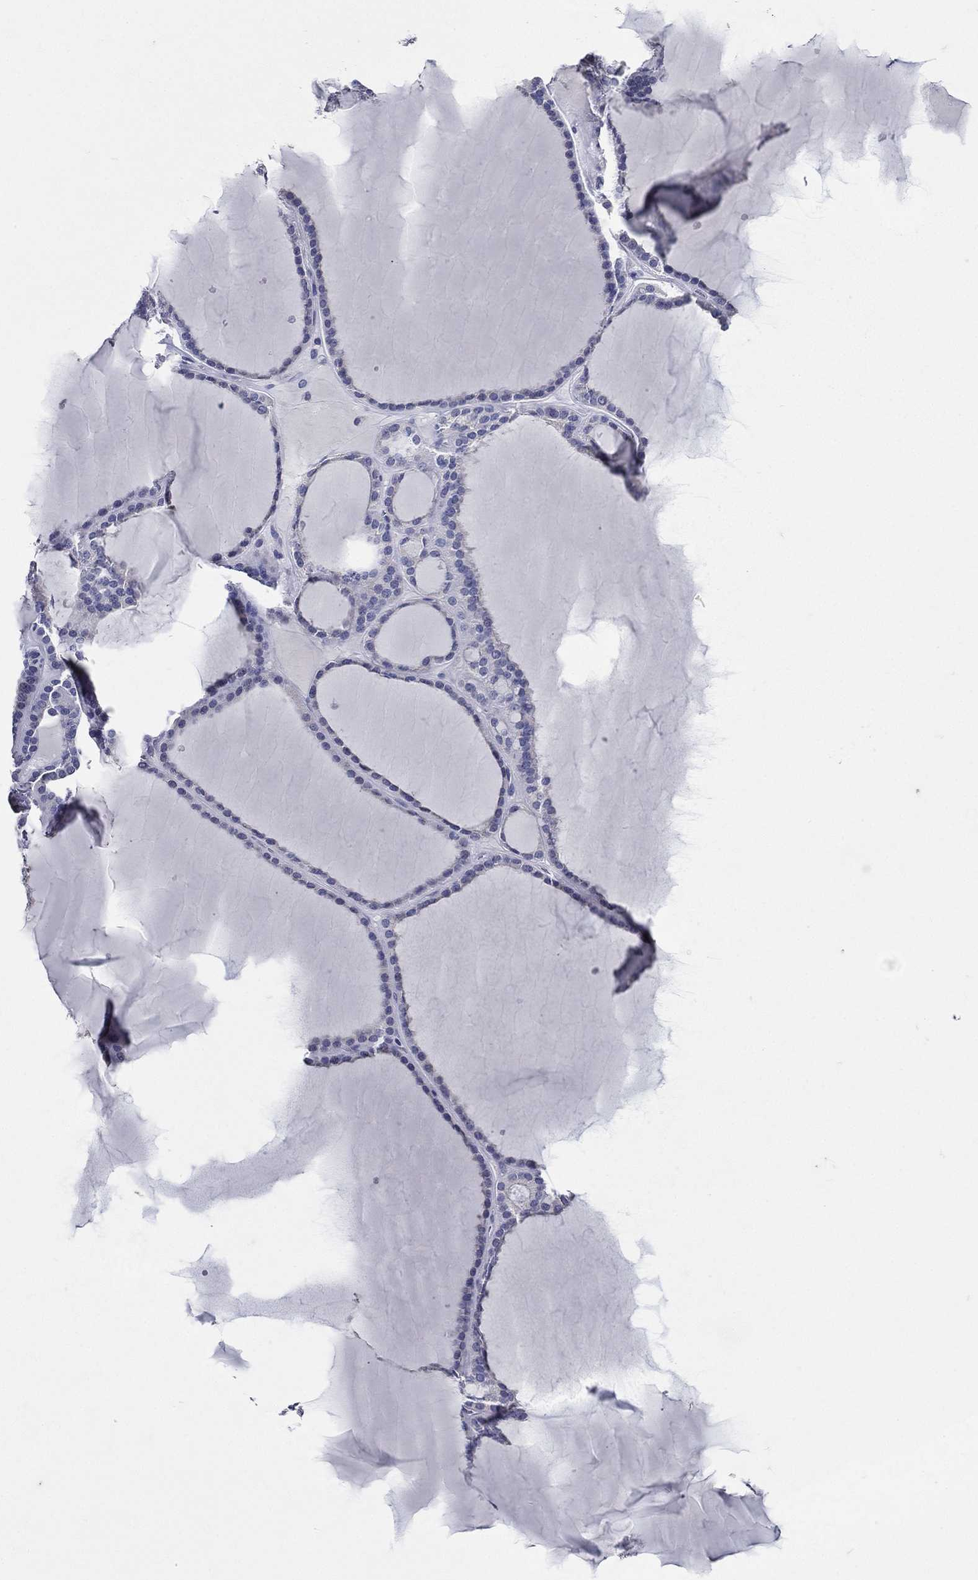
{"staining": {"intensity": "negative", "quantity": "none", "location": "none"}, "tissue": "thyroid gland", "cell_type": "Glandular cells", "image_type": "normal", "snomed": [{"axis": "morphology", "description": "Normal tissue, NOS"}, {"axis": "topography", "description": "Thyroid gland"}], "caption": "Immunohistochemical staining of unremarkable thyroid gland exhibits no significant positivity in glandular cells. (DAB IHC, high magnification).", "gene": "TGM1", "patient": {"sex": "male", "age": 63}}